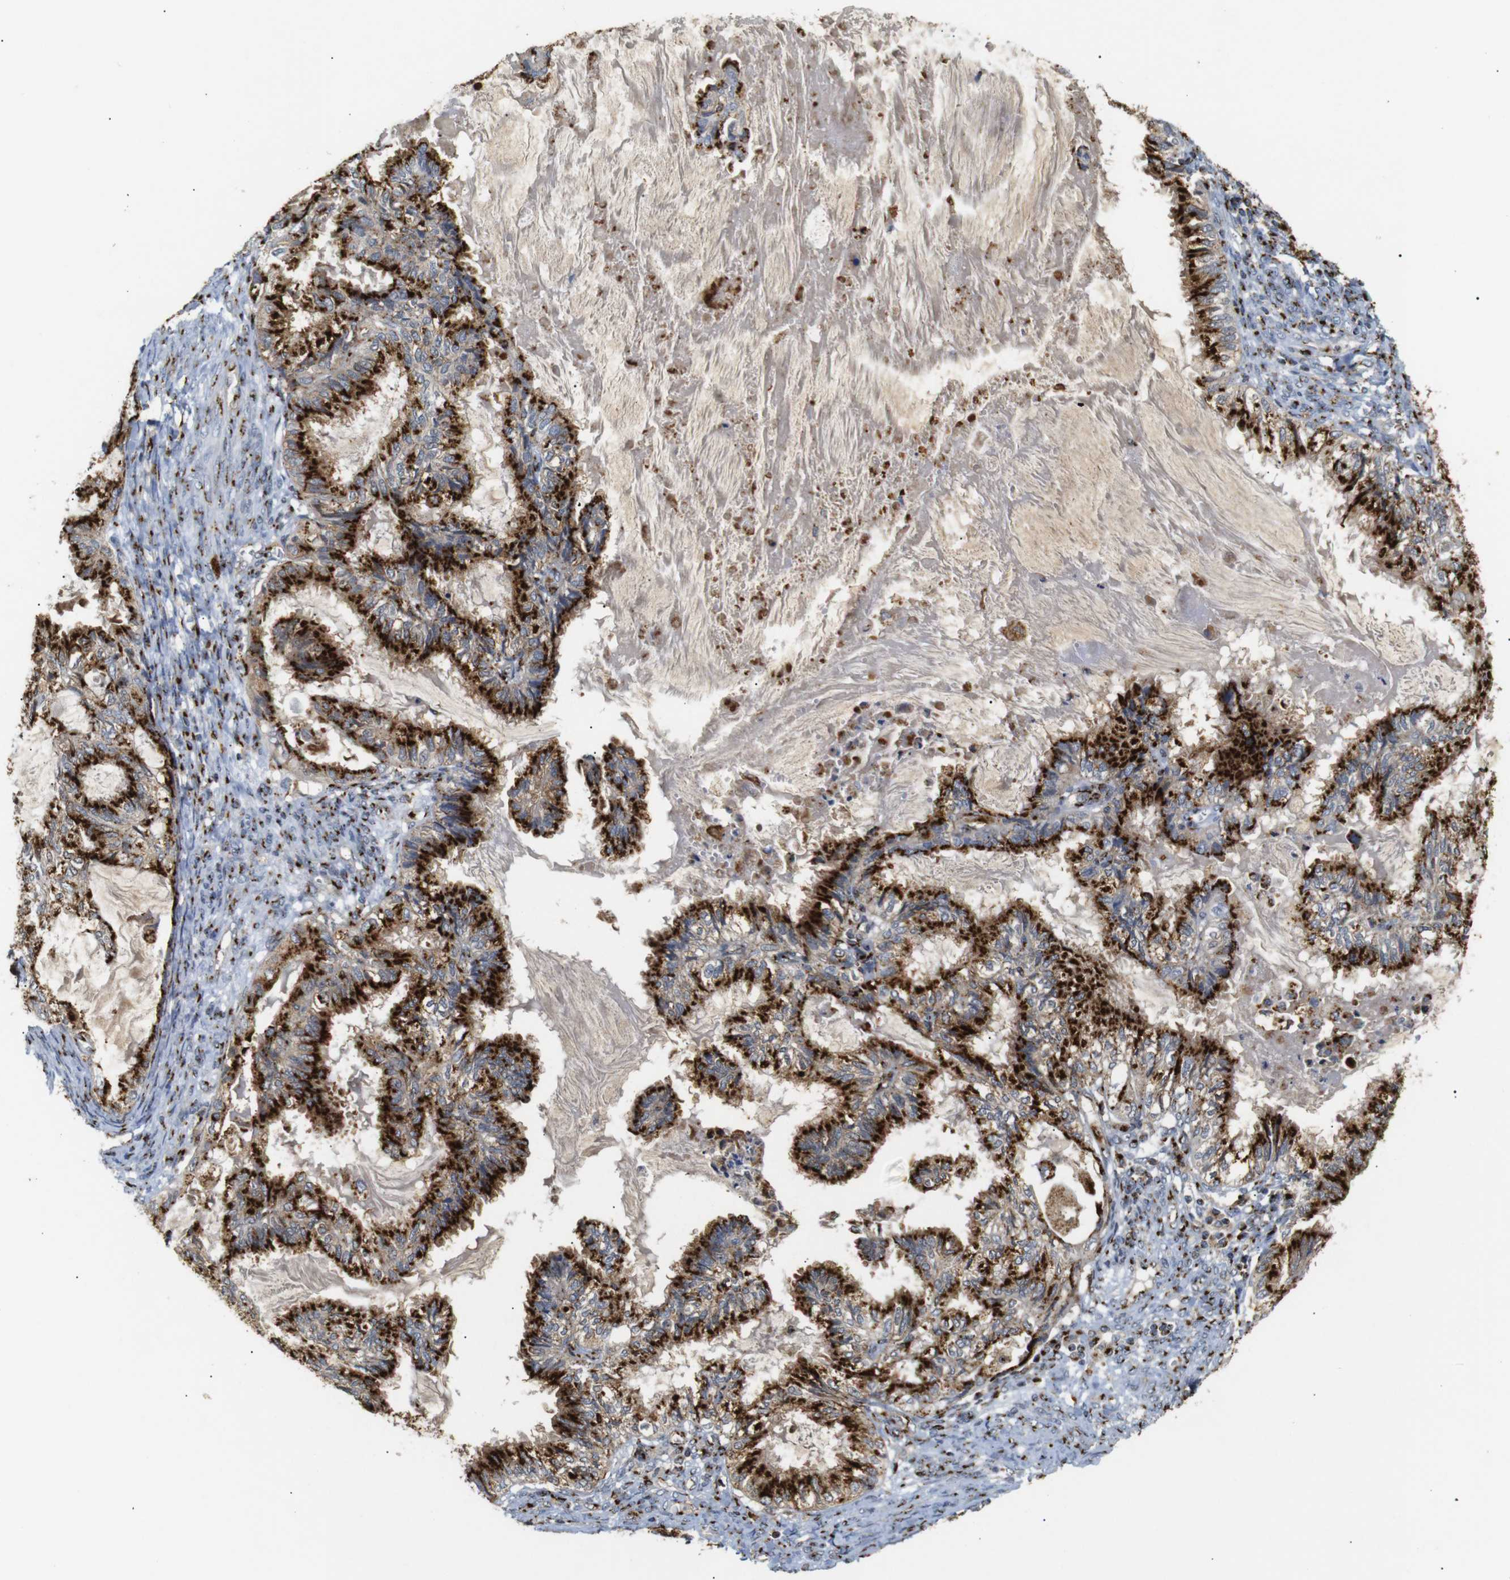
{"staining": {"intensity": "strong", "quantity": ">75%", "location": "cytoplasmic/membranous"}, "tissue": "cervical cancer", "cell_type": "Tumor cells", "image_type": "cancer", "snomed": [{"axis": "morphology", "description": "Normal tissue, NOS"}, {"axis": "morphology", "description": "Adenocarcinoma, NOS"}, {"axis": "topography", "description": "Cervix"}, {"axis": "topography", "description": "Endometrium"}], "caption": "Cervical cancer (adenocarcinoma) stained with immunohistochemistry (IHC) exhibits strong cytoplasmic/membranous staining in about >75% of tumor cells. (DAB (3,3'-diaminobenzidine) = brown stain, brightfield microscopy at high magnification).", "gene": "TGOLN2", "patient": {"sex": "female", "age": 86}}